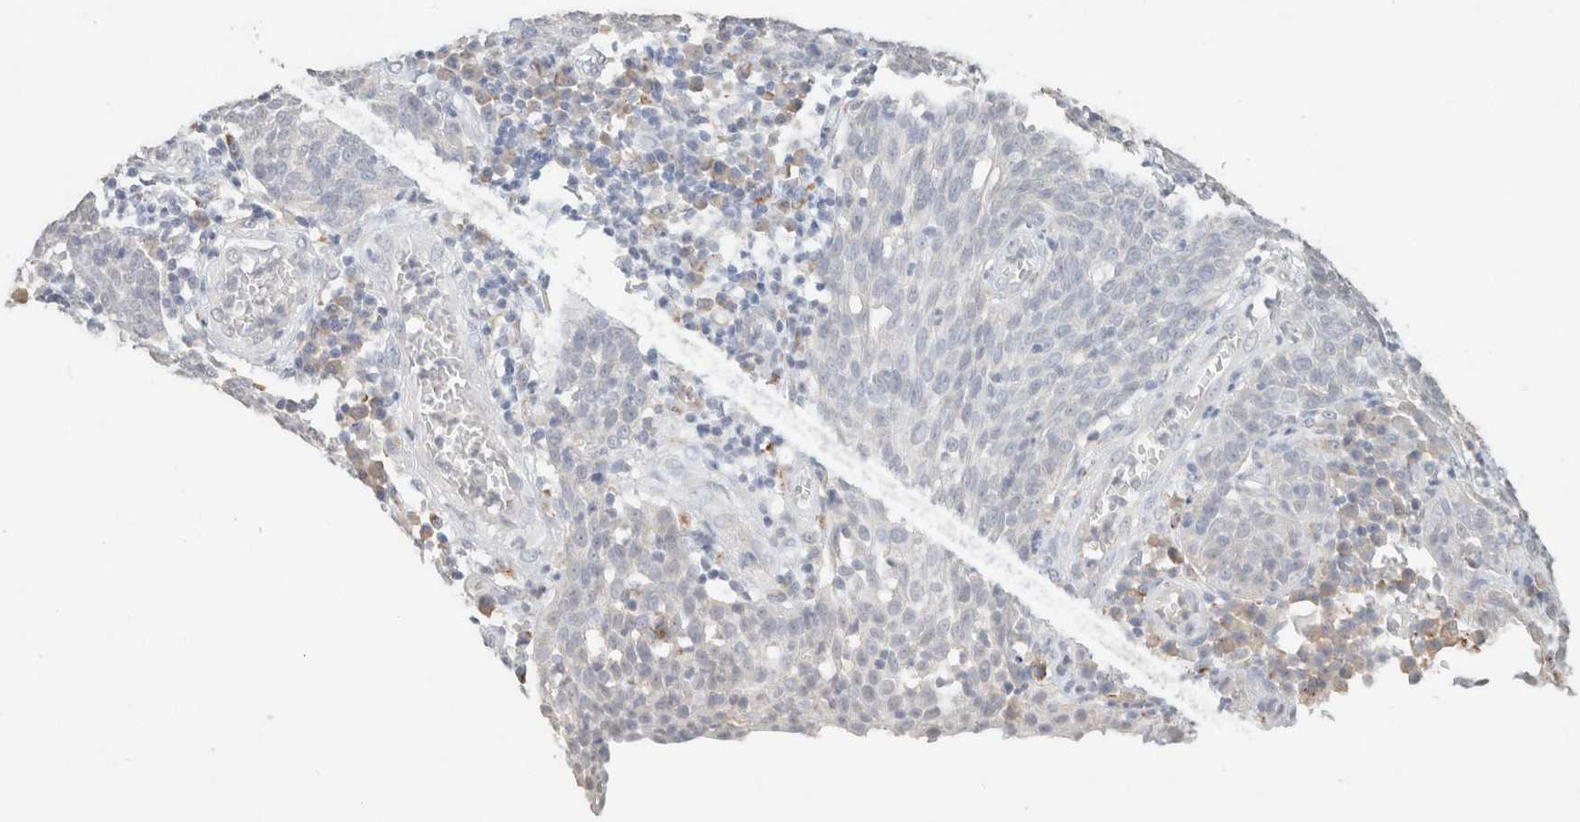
{"staining": {"intensity": "negative", "quantity": "none", "location": "none"}, "tissue": "cervical cancer", "cell_type": "Tumor cells", "image_type": "cancer", "snomed": [{"axis": "morphology", "description": "Squamous cell carcinoma, NOS"}, {"axis": "topography", "description": "Cervix"}], "caption": "Immunohistochemistry photomicrograph of cervical squamous cell carcinoma stained for a protein (brown), which exhibits no positivity in tumor cells.", "gene": "CPA1", "patient": {"sex": "female", "age": 34}}